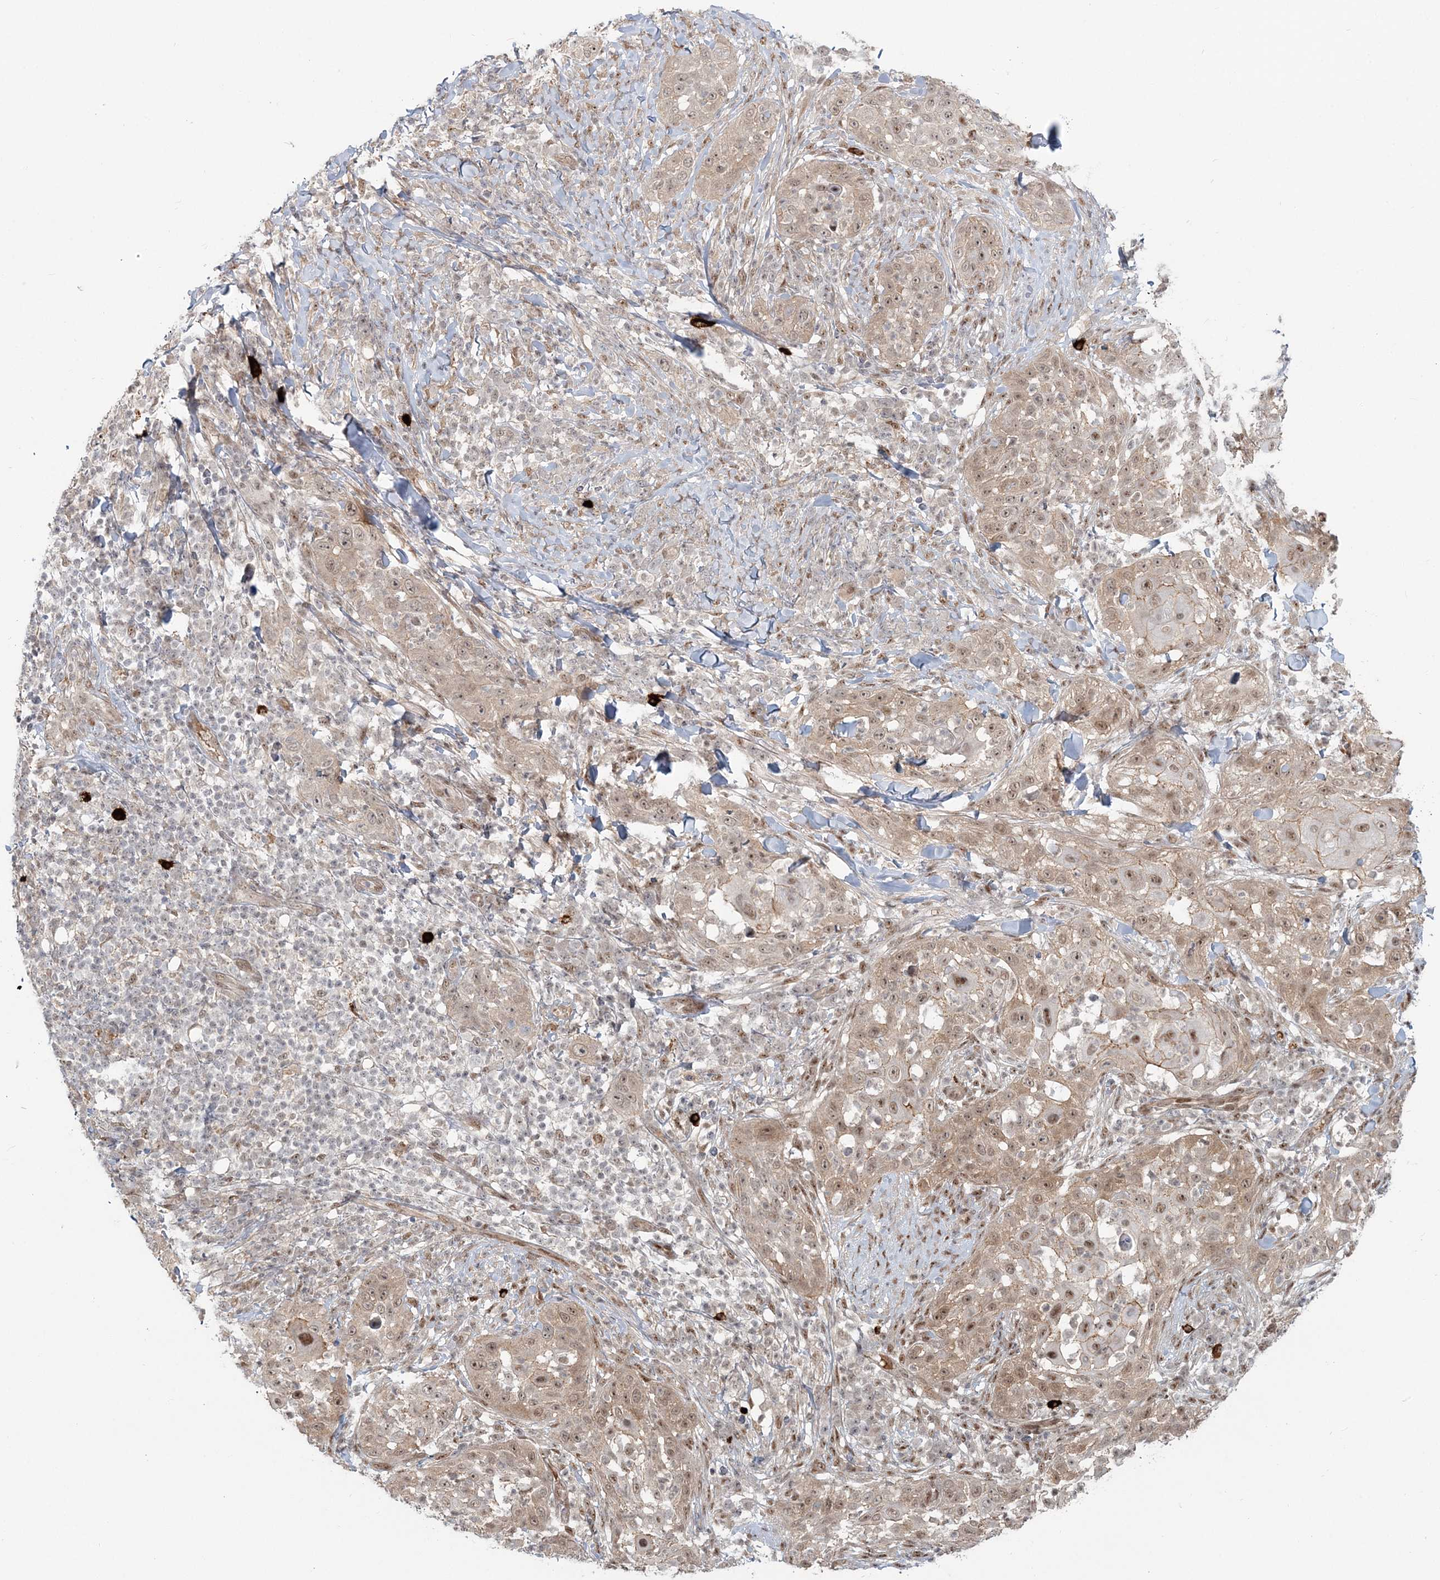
{"staining": {"intensity": "moderate", "quantity": ">75%", "location": "cytoplasmic/membranous,nuclear"}, "tissue": "skin cancer", "cell_type": "Tumor cells", "image_type": "cancer", "snomed": [{"axis": "morphology", "description": "Squamous cell carcinoma, NOS"}, {"axis": "topography", "description": "Skin"}], "caption": "Human squamous cell carcinoma (skin) stained for a protein (brown) demonstrates moderate cytoplasmic/membranous and nuclear positive positivity in approximately >75% of tumor cells.", "gene": "SH3PXD2A", "patient": {"sex": "female", "age": 44}}